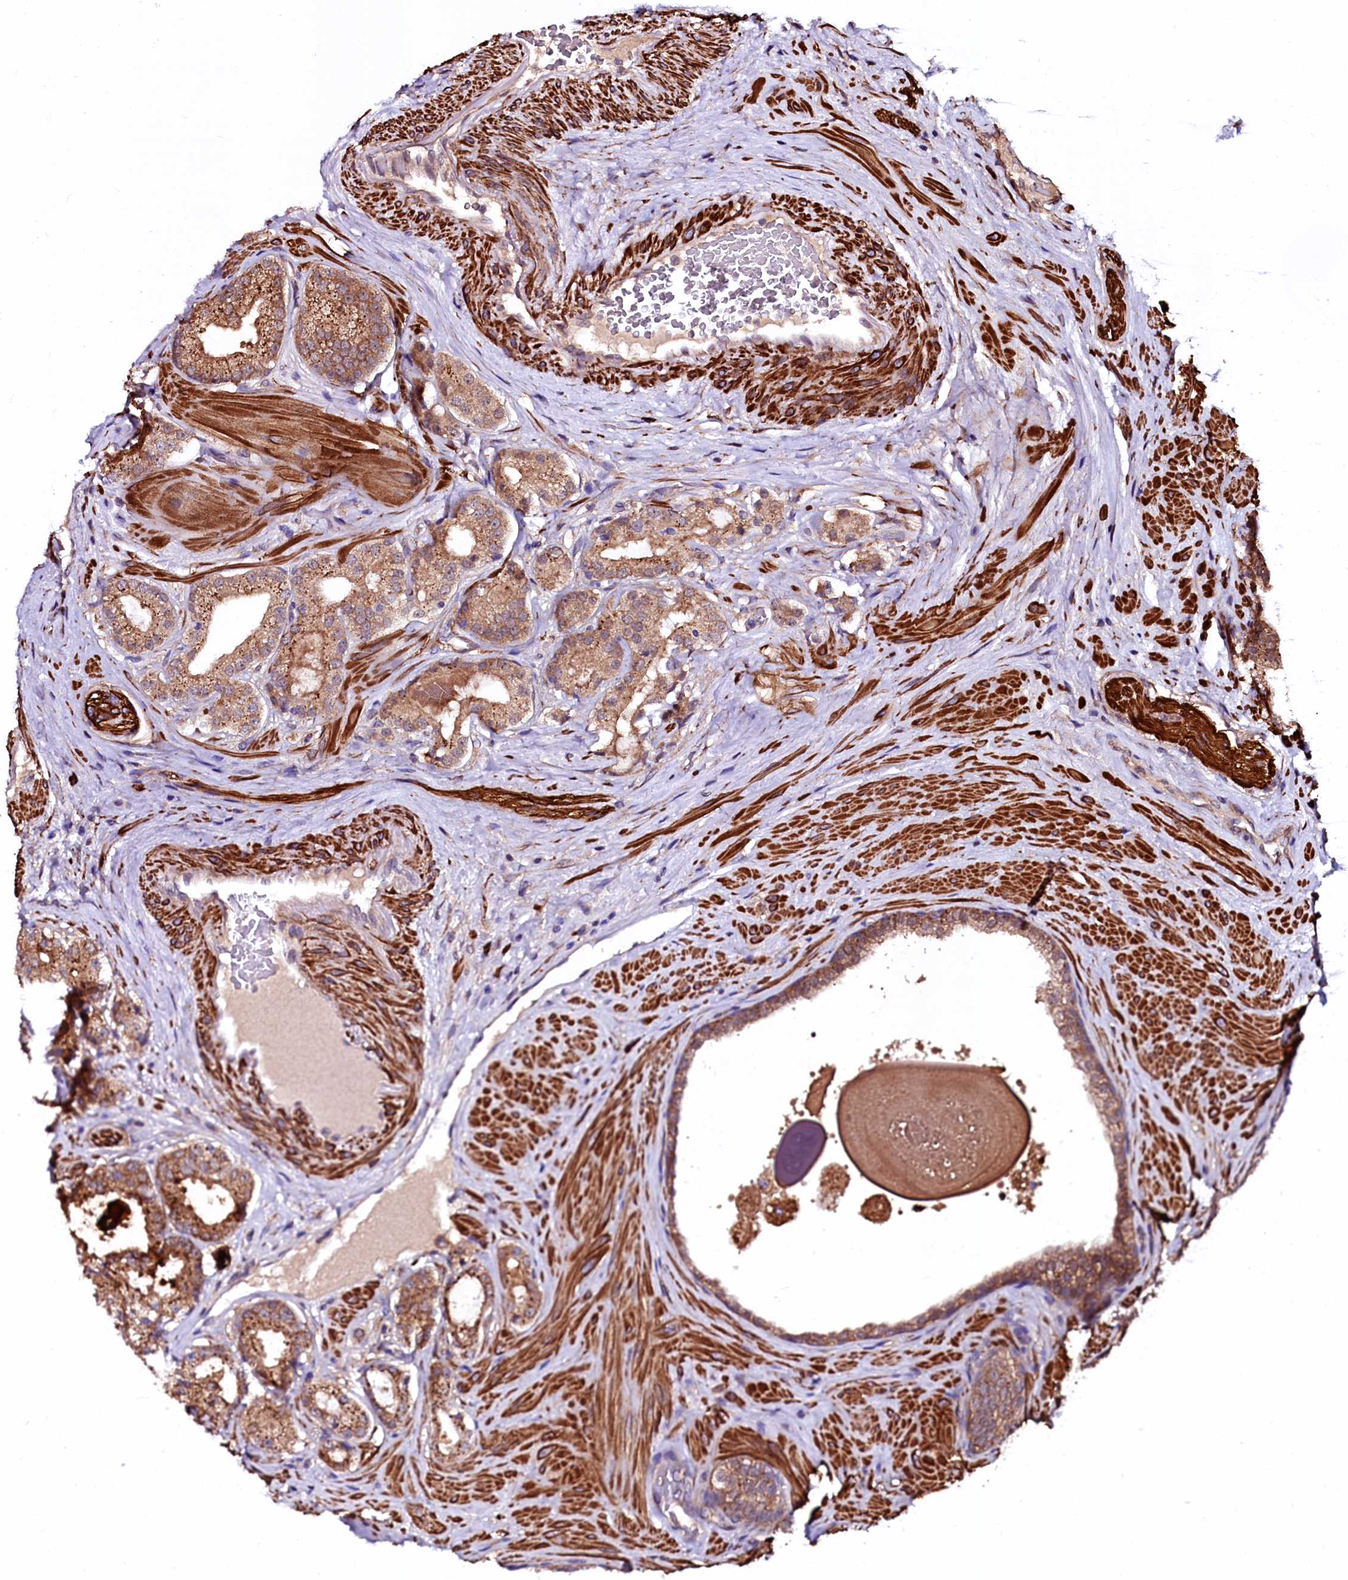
{"staining": {"intensity": "moderate", "quantity": ">75%", "location": "cytoplasmic/membranous"}, "tissue": "prostate cancer", "cell_type": "Tumor cells", "image_type": "cancer", "snomed": [{"axis": "morphology", "description": "Adenocarcinoma, High grade"}, {"axis": "topography", "description": "Prostate"}], "caption": "Moderate cytoplasmic/membranous positivity for a protein is identified in approximately >75% of tumor cells of prostate cancer using immunohistochemistry.", "gene": "N4BP1", "patient": {"sex": "male", "age": 65}}